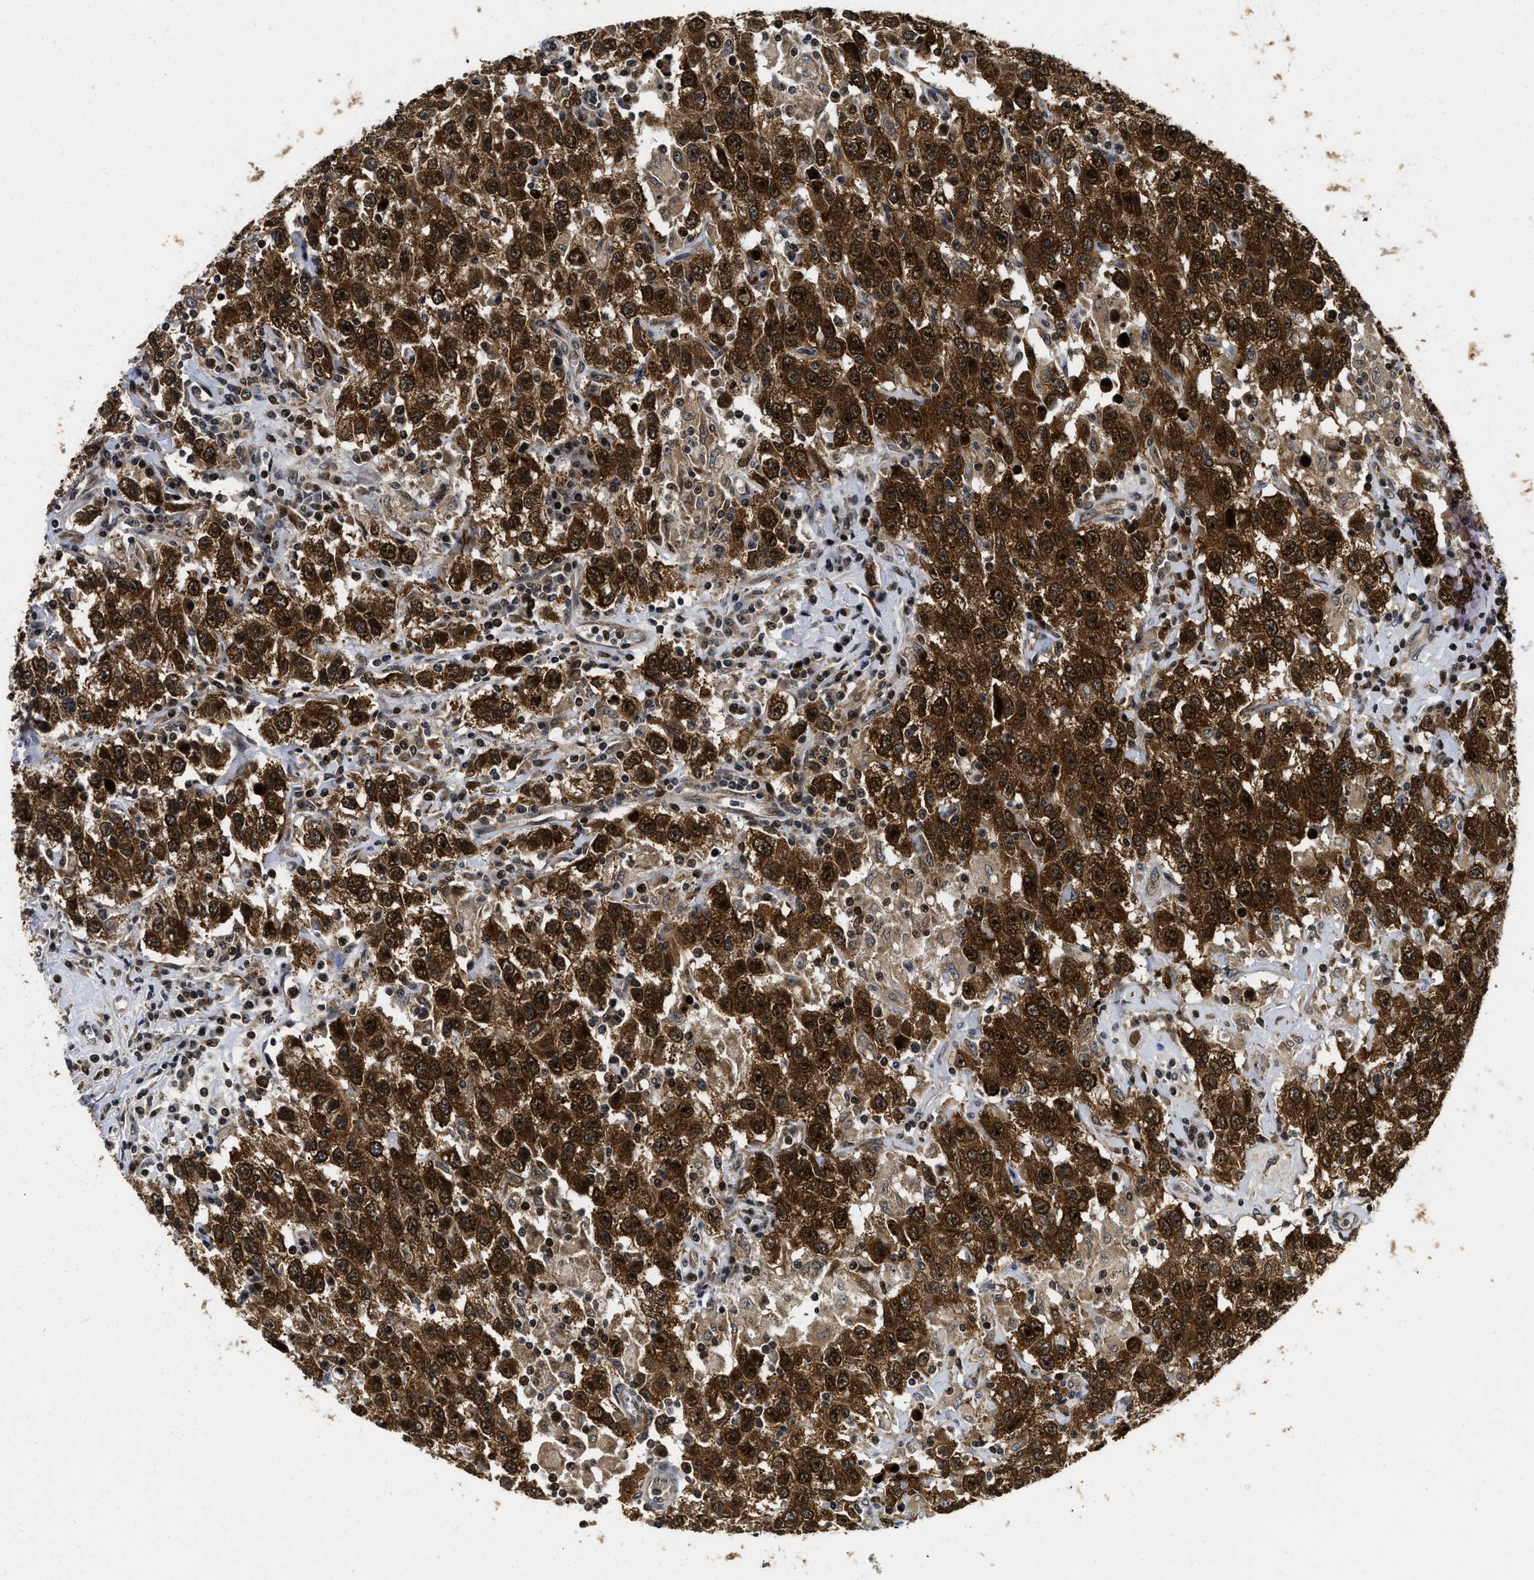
{"staining": {"intensity": "strong", "quantity": ">75%", "location": "cytoplasmic/membranous,nuclear"}, "tissue": "testis cancer", "cell_type": "Tumor cells", "image_type": "cancer", "snomed": [{"axis": "morphology", "description": "Seminoma, NOS"}, {"axis": "topography", "description": "Testis"}], "caption": "Protein analysis of testis cancer tissue displays strong cytoplasmic/membranous and nuclear expression in about >75% of tumor cells. (Brightfield microscopy of DAB IHC at high magnification).", "gene": "ADSL", "patient": {"sex": "male", "age": 41}}